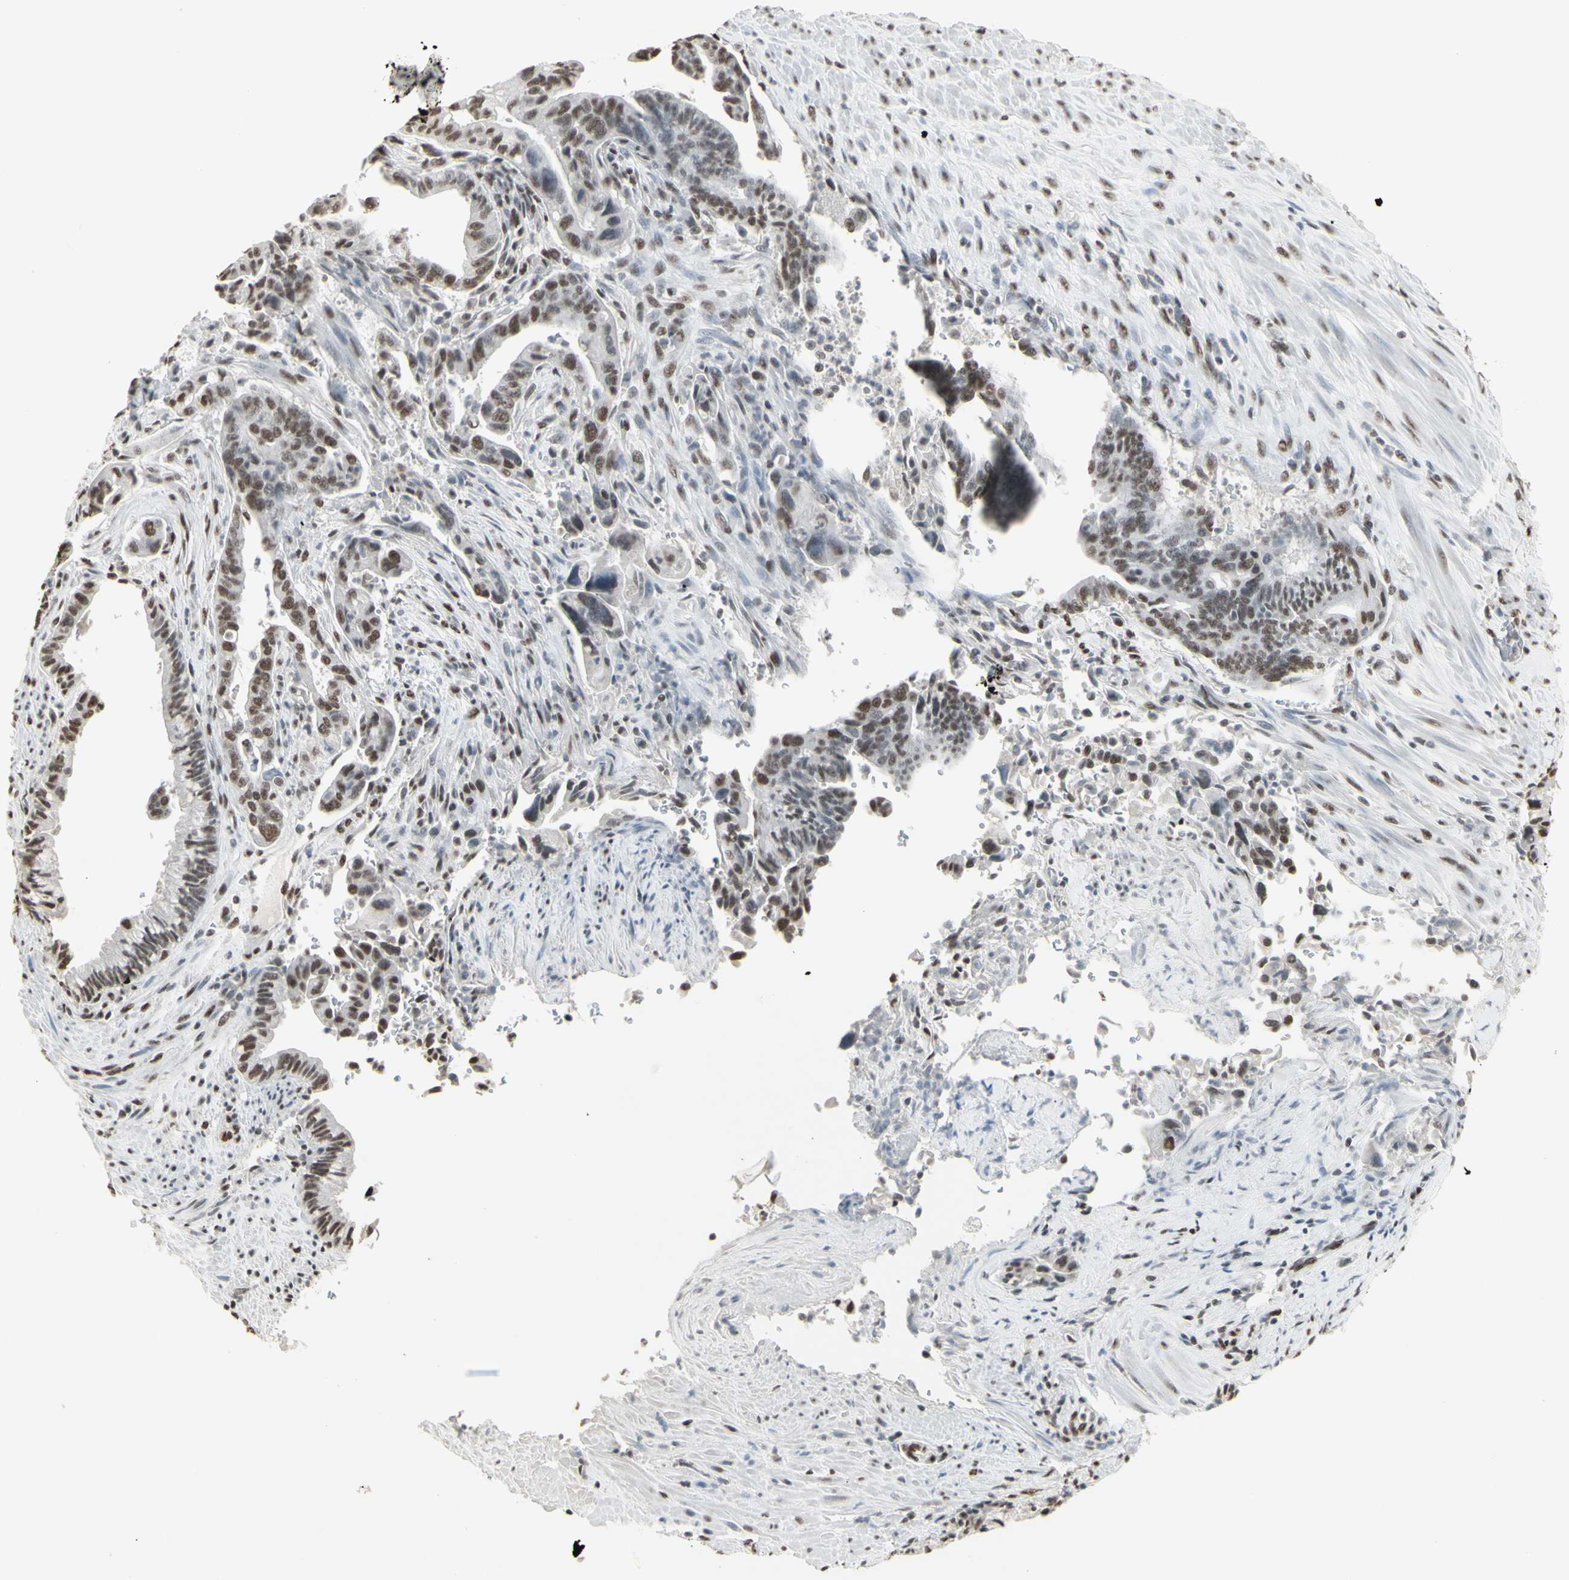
{"staining": {"intensity": "moderate", "quantity": ">75%", "location": "nuclear"}, "tissue": "pancreatic cancer", "cell_type": "Tumor cells", "image_type": "cancer", "snomed": [{"axis": "morphology", "description": "Adenocarcinoma, NOS"}, {"axis": "topography", "description": "Pancreas"}], "caption": "A histopathology image of human pancreatic cancer (adenocarcinoma) stained for a protein reveals moderate nuclear brown staining in tumor cells.", "gene": "TRIM28", "patient": {"sex": "male", "age": 70}}